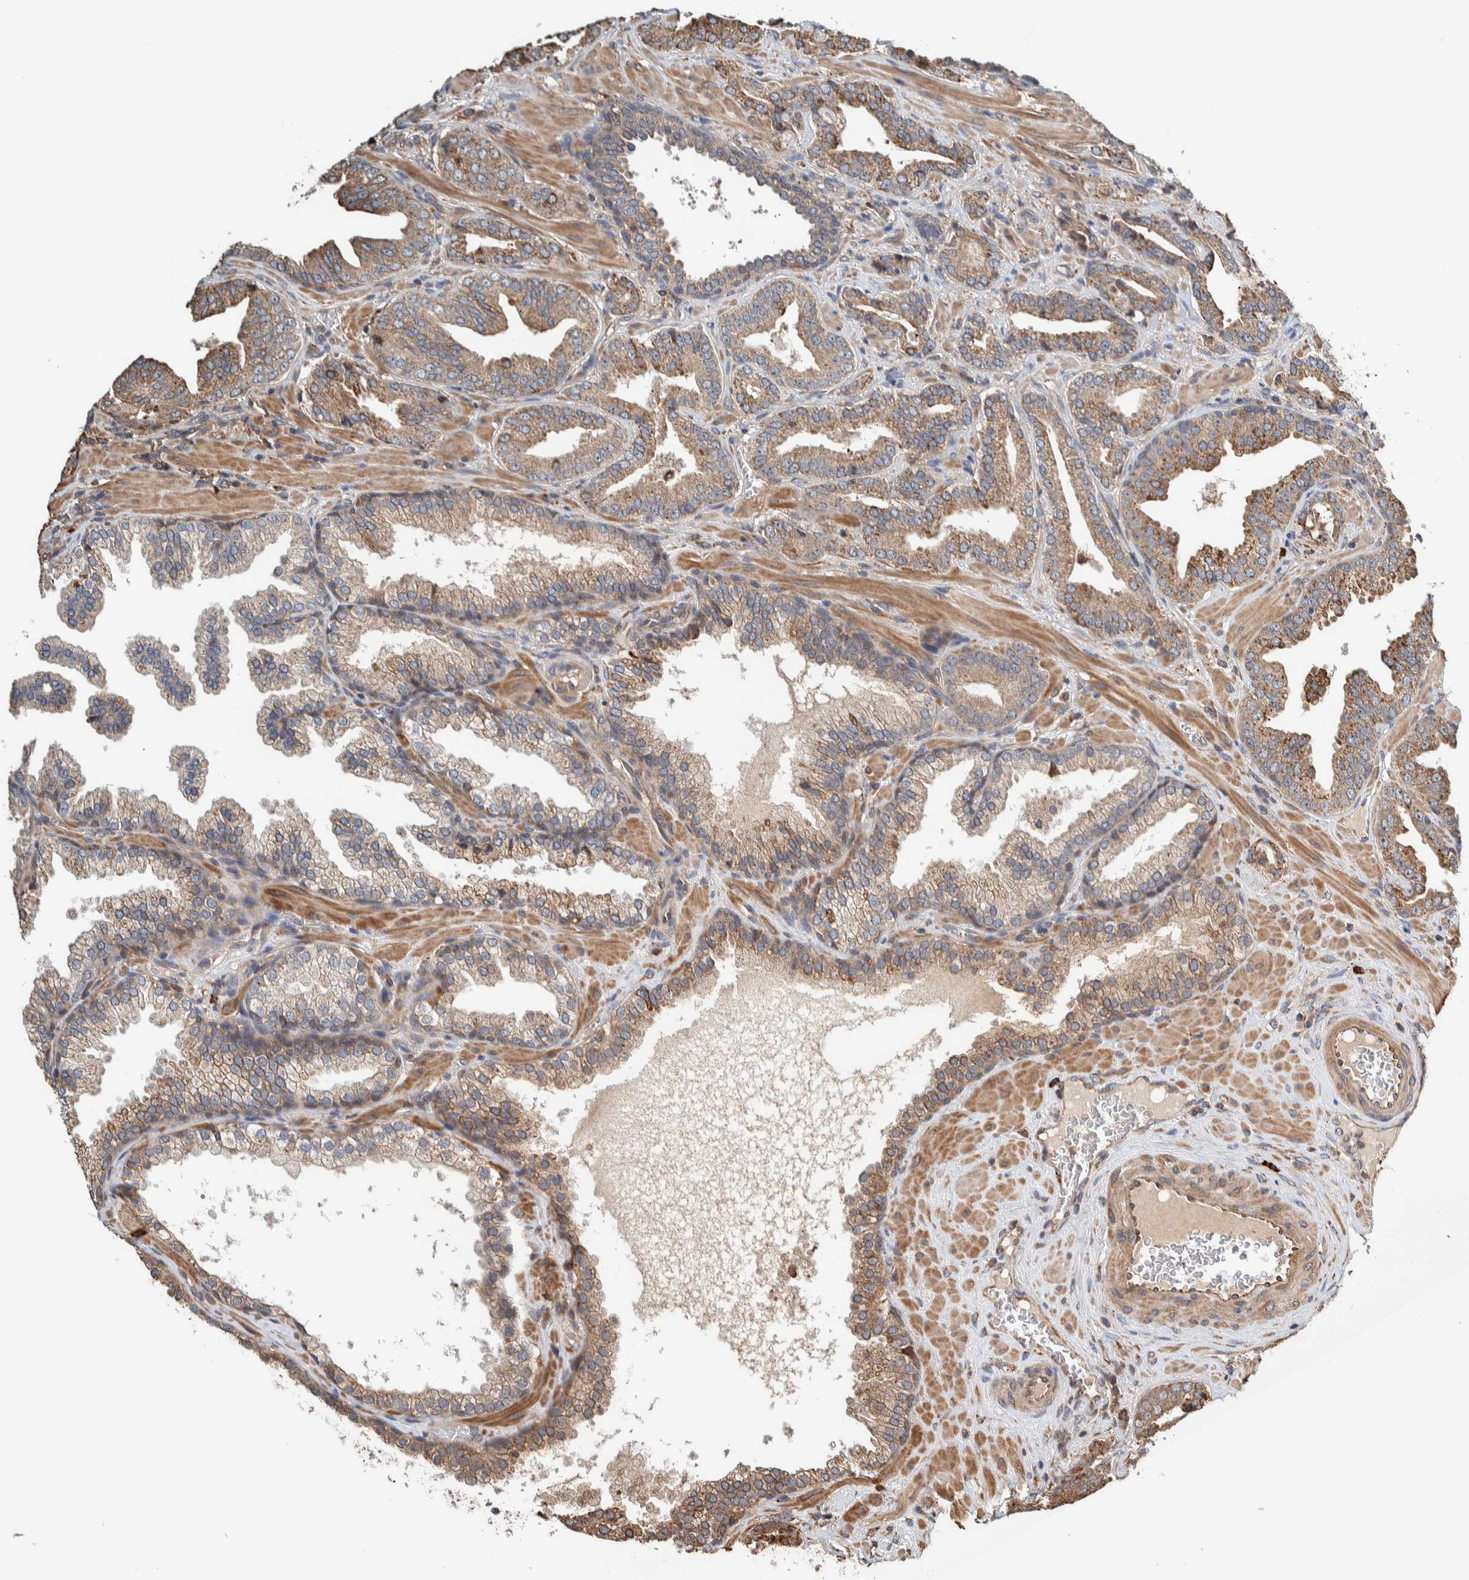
{"staining": {"intensity": "moderate", "quantity": ">75%", "location": "cytoplasmic/membranous"}, "tissue": "prostate cancer", "cell_type": "Tumor cells", "image_type": "cancer", "snomed": [{"axis": "morphology", "description": "Adenocarcinoma, Low grade"}, {"axis": "topography", "description": "Prostate"}], "caption": "The photomicrograph displays staining of prostate low-grade adenocarcinoma, revealing moderate cytoplasmic/membranous protein expression (brown color) within tumor cells. (DAB (3,3'-diaminobenzidine) IHC, brown staining for protein, blue staining for nuclei).", "gene": "PLA2G3", "patient": {"sex": "male", "age": 62}}